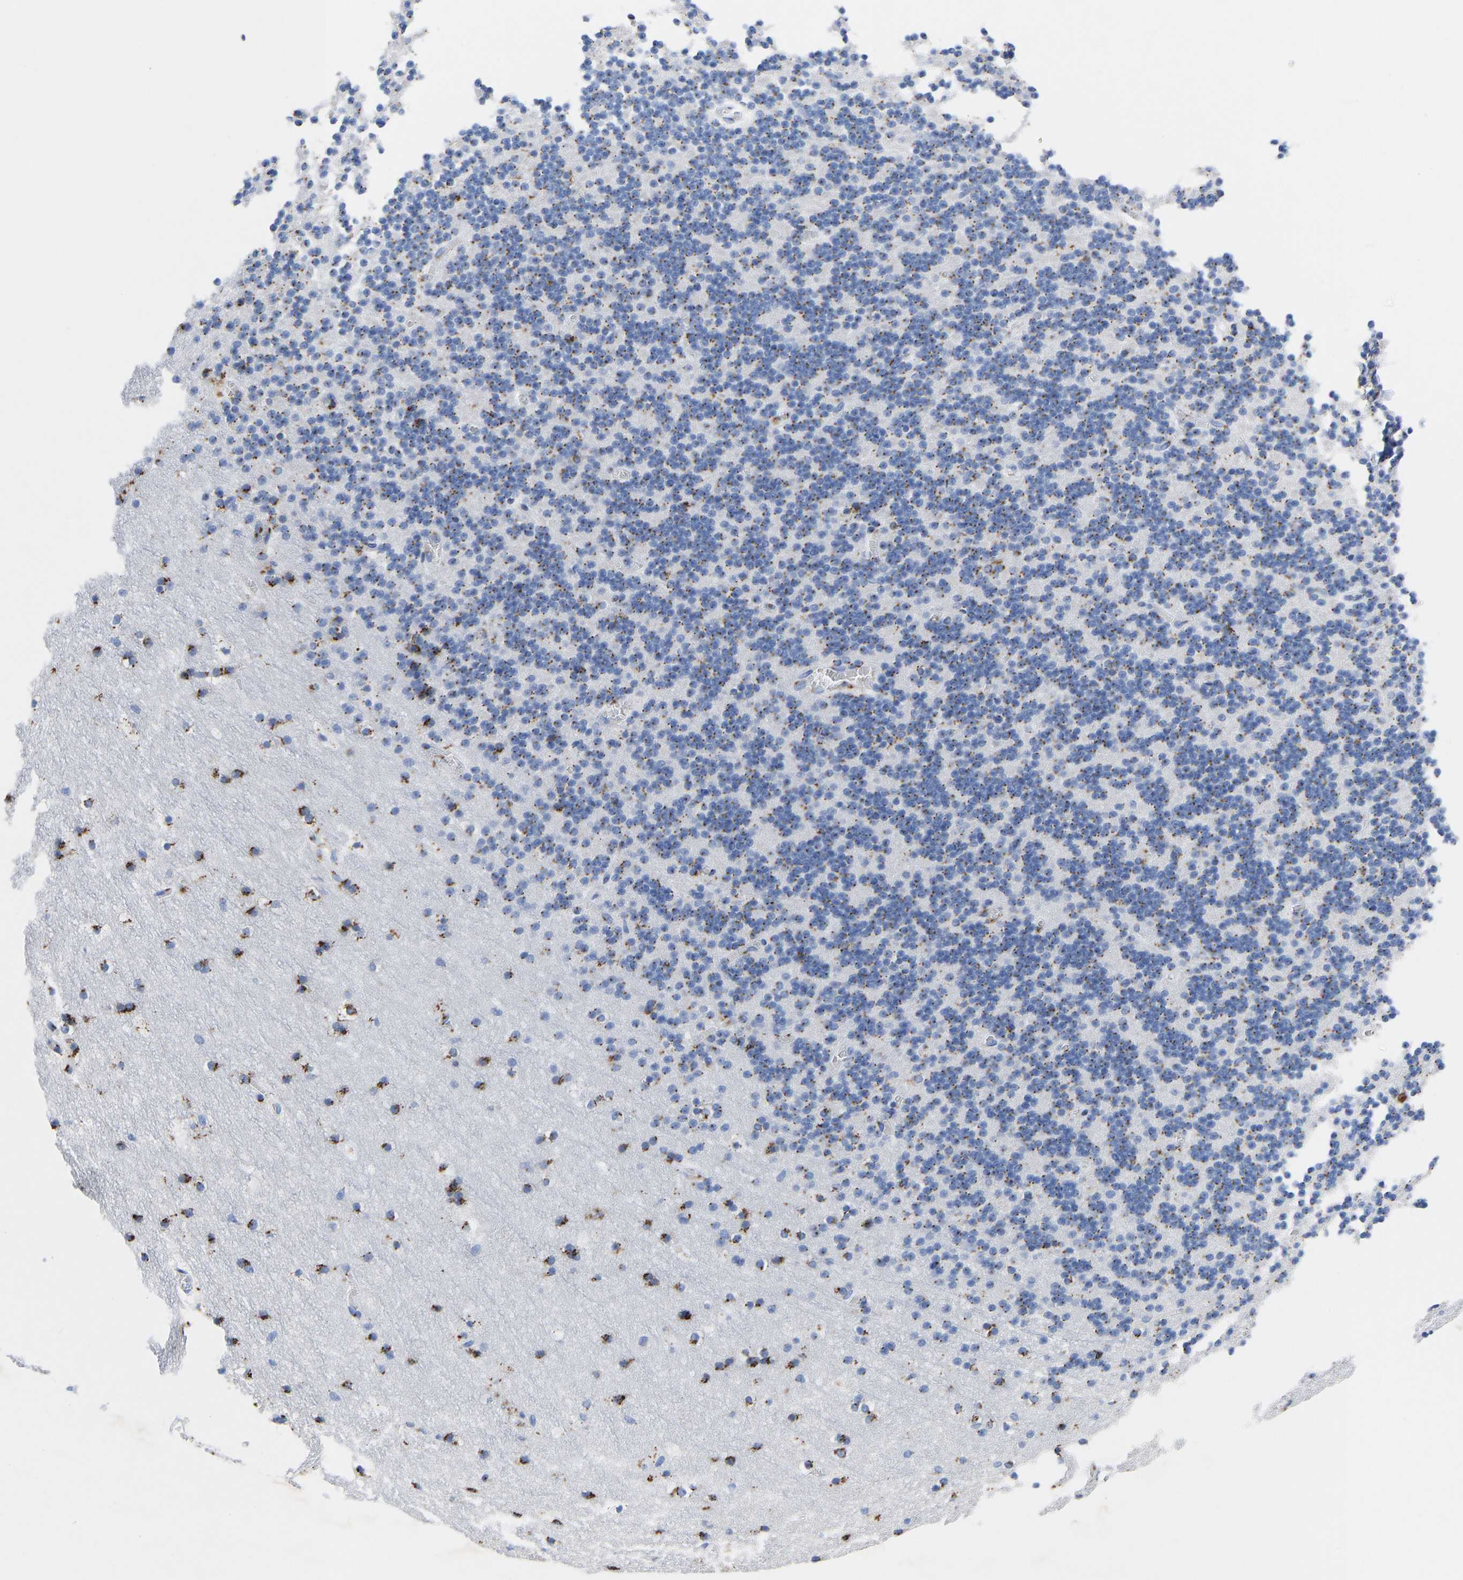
{"staining": {"intensity": "strong", "quantity": ">75%", "location": "cytoplasmic/membranous"}, "tissue": "cerebellum", "cell_type": "Cells in granular layer", "image_type": "normal", "snomed": [{"axis": "morphology", "description": "Normal tissue, NOS"}, {"axis": "topography", "description": "Cerebellum"}], "caption": "A photomicrograph of human cerebellum stained for a protein reveals strong cytoplasmic/membranous brown staining in cells in granular layer. Using DAB (brown) and hematoxylin (blue) stains, captured at high magnification using brightfield microscopy.", "gene": "TMEM87A", "patient": {"sex": "male", "age": 45}}